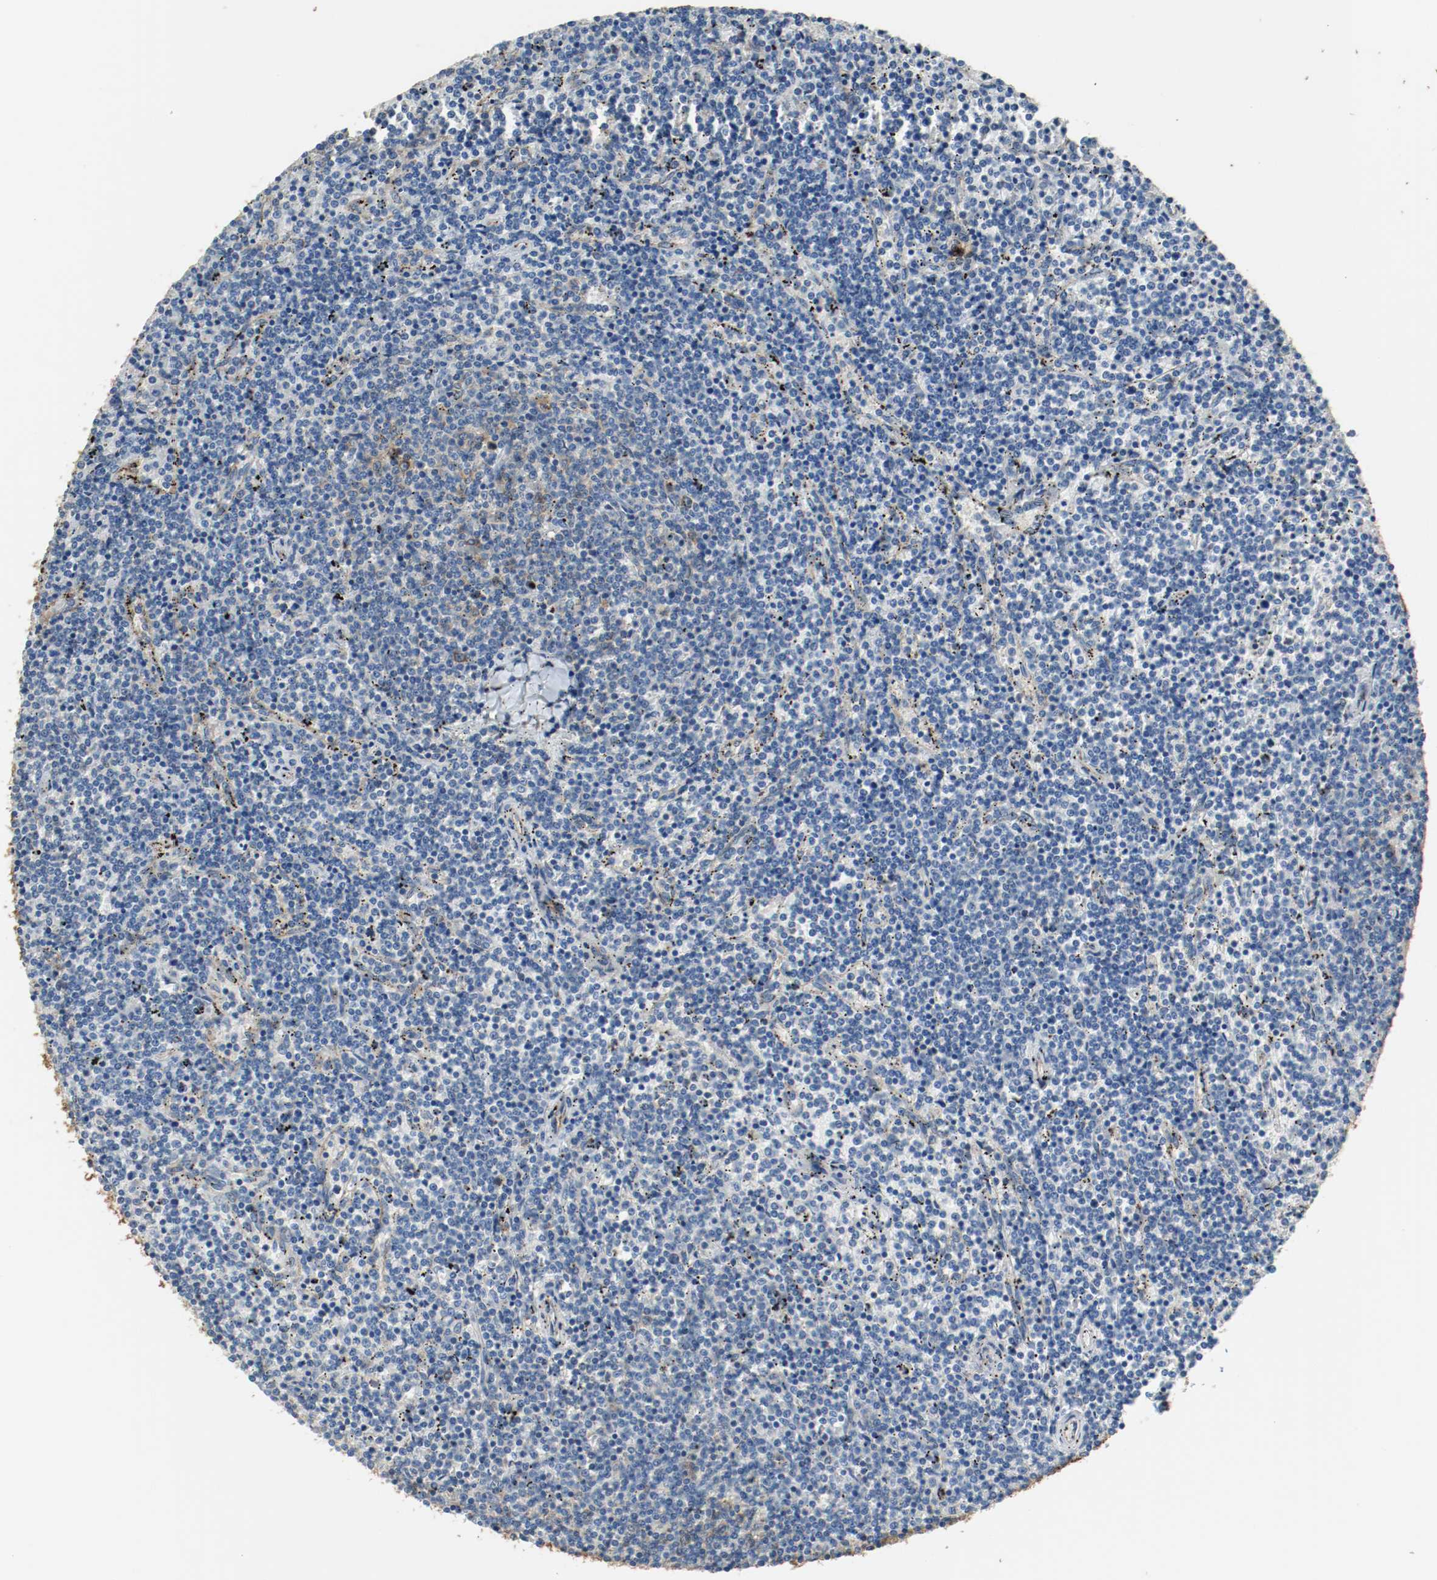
{"staining": {"intensity": "weak", "quantity": "<25%", "location": "cytoplasmic/membranous"}, "tissue": "lymphoma", "cell_type": "Tumor cells", "image_type": "cancer", "snomed": [{"axis": "morphology", "description": "Malignant lymphoma, non-Hodgkin's type, Low grade"}, {"axis": "topography", "description": "Spleen"}], "caption": "An immunohistochemistry photomicrograph of malignant lymphoma, non-Hodgkin's type (low-grade) is shown. There is no staining in tumor cells of malignant lymphoma, non-Hodgkin's type (low-grade).", "gene": "TUBA3D", "patient": {"sex": "female", "age": 50}}